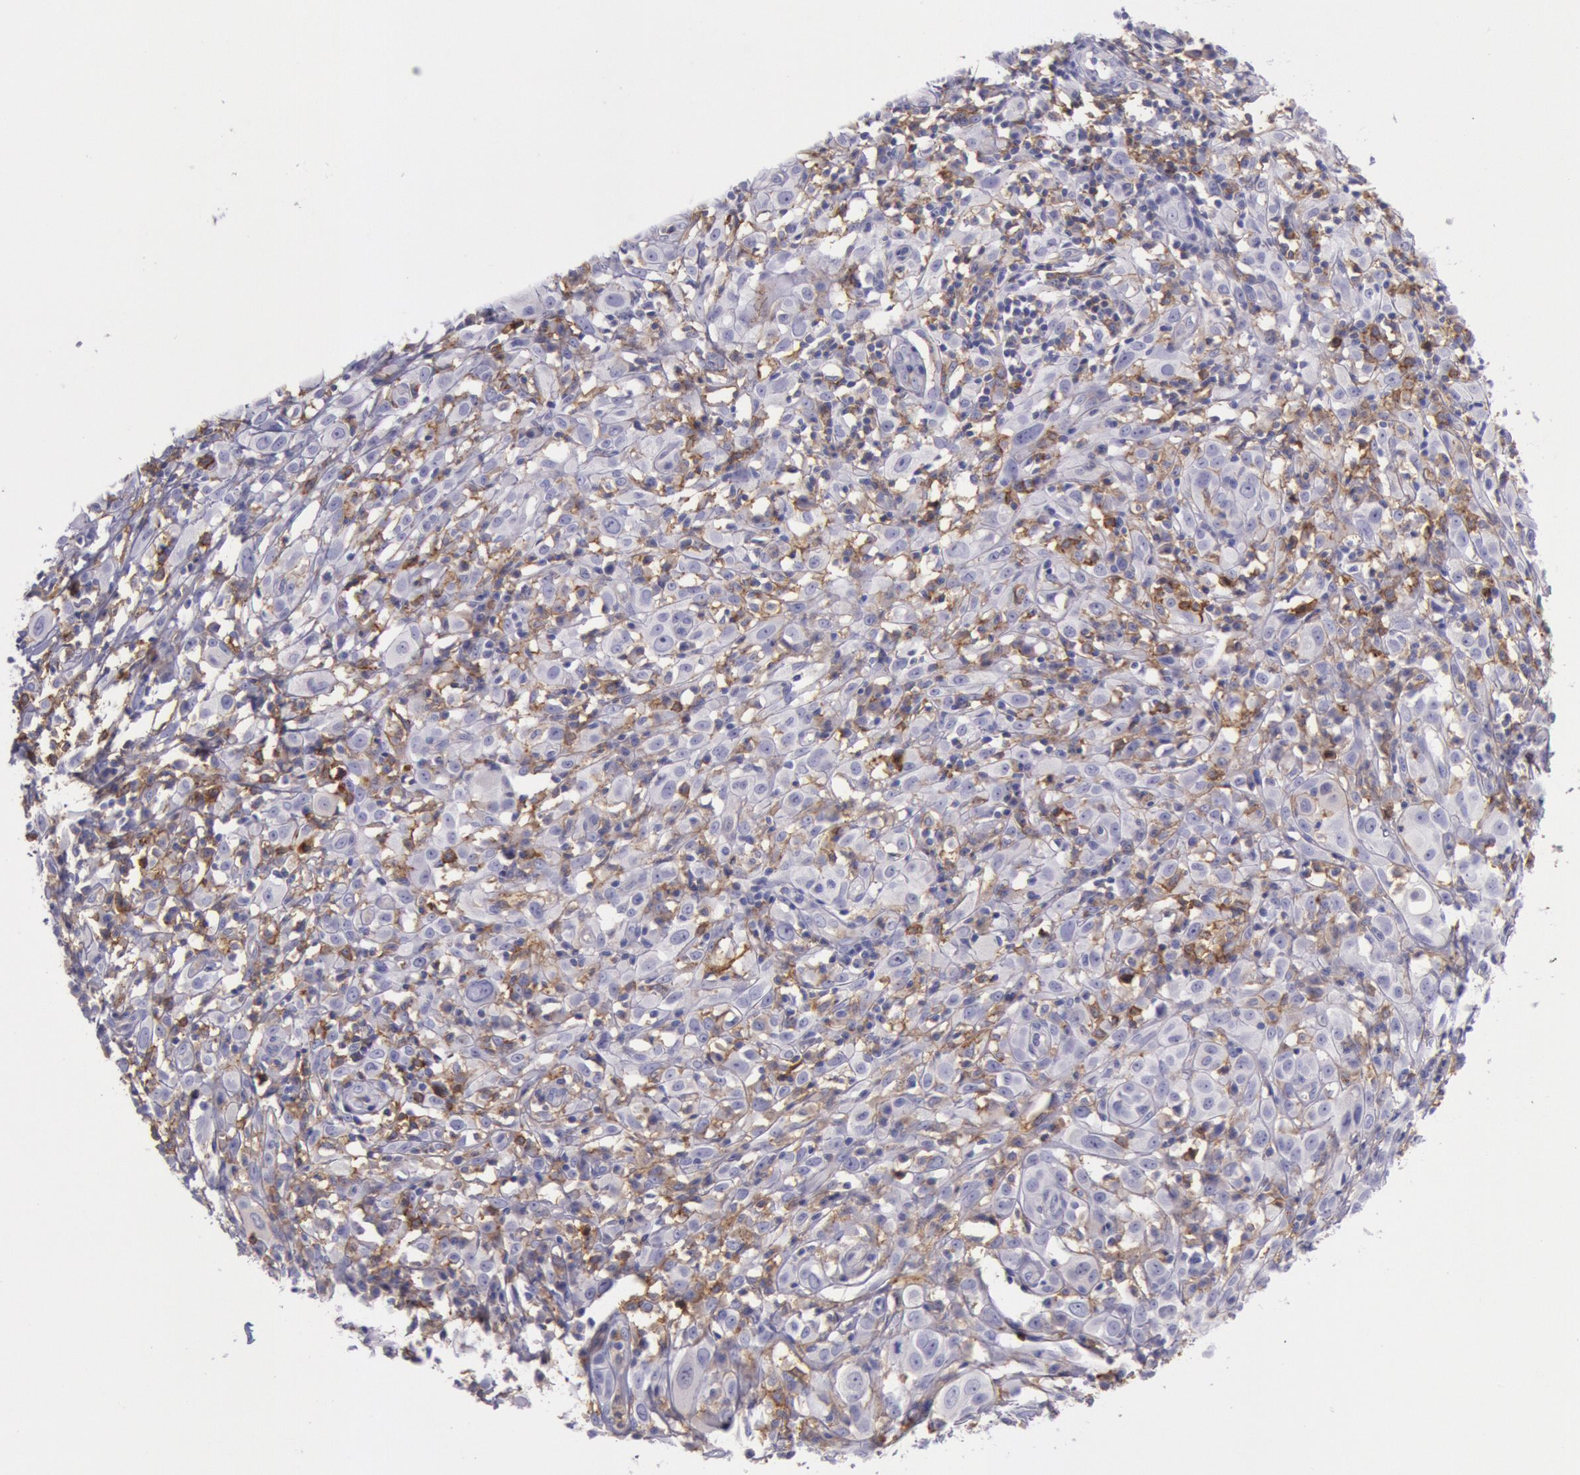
{"staining": {"intensity": "negative", "quantity": "none", "location": "none"}, "tissue": "melanoma", "cell_type": "Tumor cells", "image_type": "cancer", "snomed": [{"axis": "morphology", "description": "Malignant melanoma, NOS"}, {"axis": "topography", "description": "Skin"}], "caption": "Immunohistochemical staining of human melanoma shows no significant staining in tumor cells.", "gene": "LYN", "patient": {"sex": "female", "age": 52}}